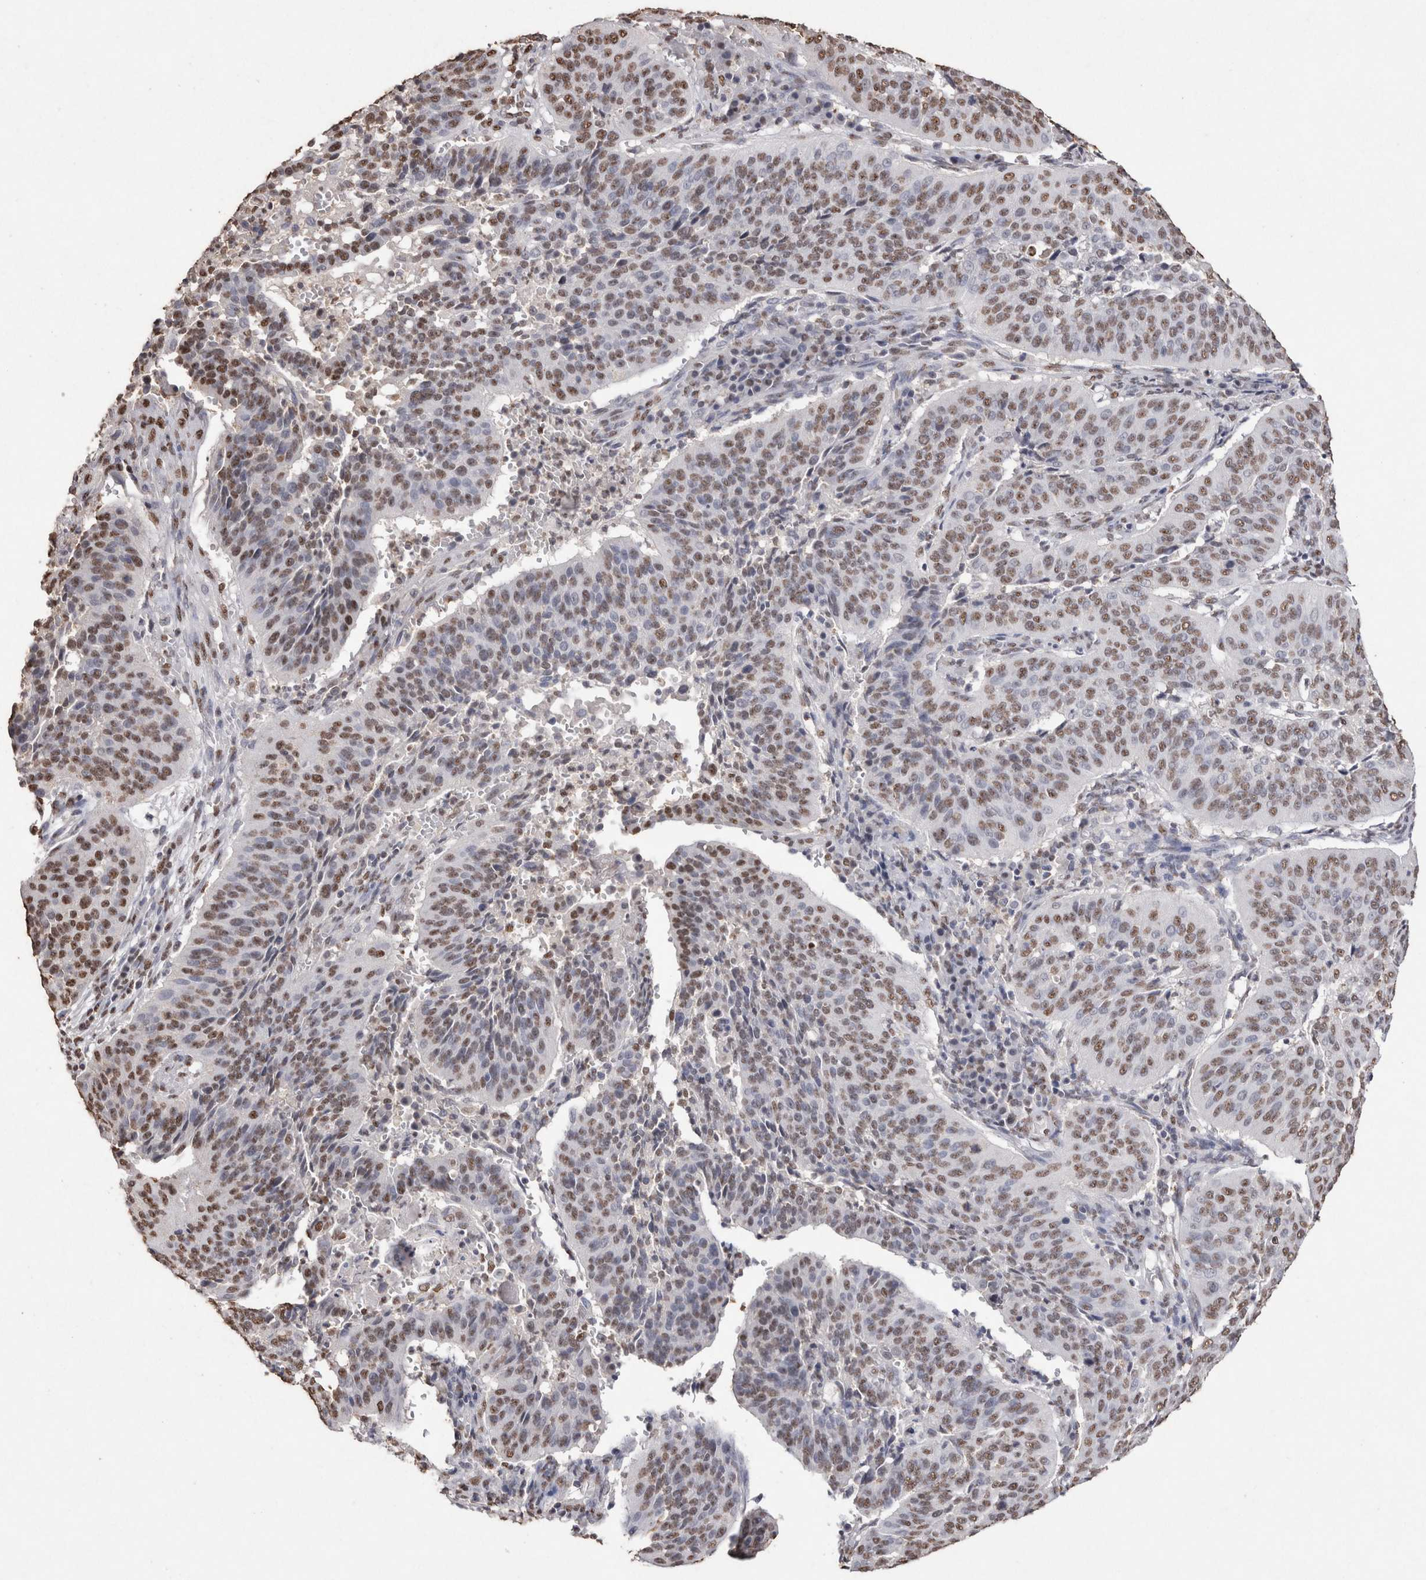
{"staining": {"intensity": "moderate", "quantity": "25%-75%", "location": "nuclear"}, "tissue": "cervical cancer", "cell_type": "Tumor cells", "image_type": "cancer", "snomed": [{"axis": "morphology", "description": "Normal tissue, NOS"}, {"axis": "morphology", "description": "Squamous cell carcinoma, NOS"}, {"axis": "topography", "description": "Cervix"}], "caption": "This is a histology image of IHC staining of squamous cell carcinoma (cervical), which shows moderate staining in the nuclear of tumor cells.", "gene": "NTHL1", "patient": {"sex": "female", "age": 39}}